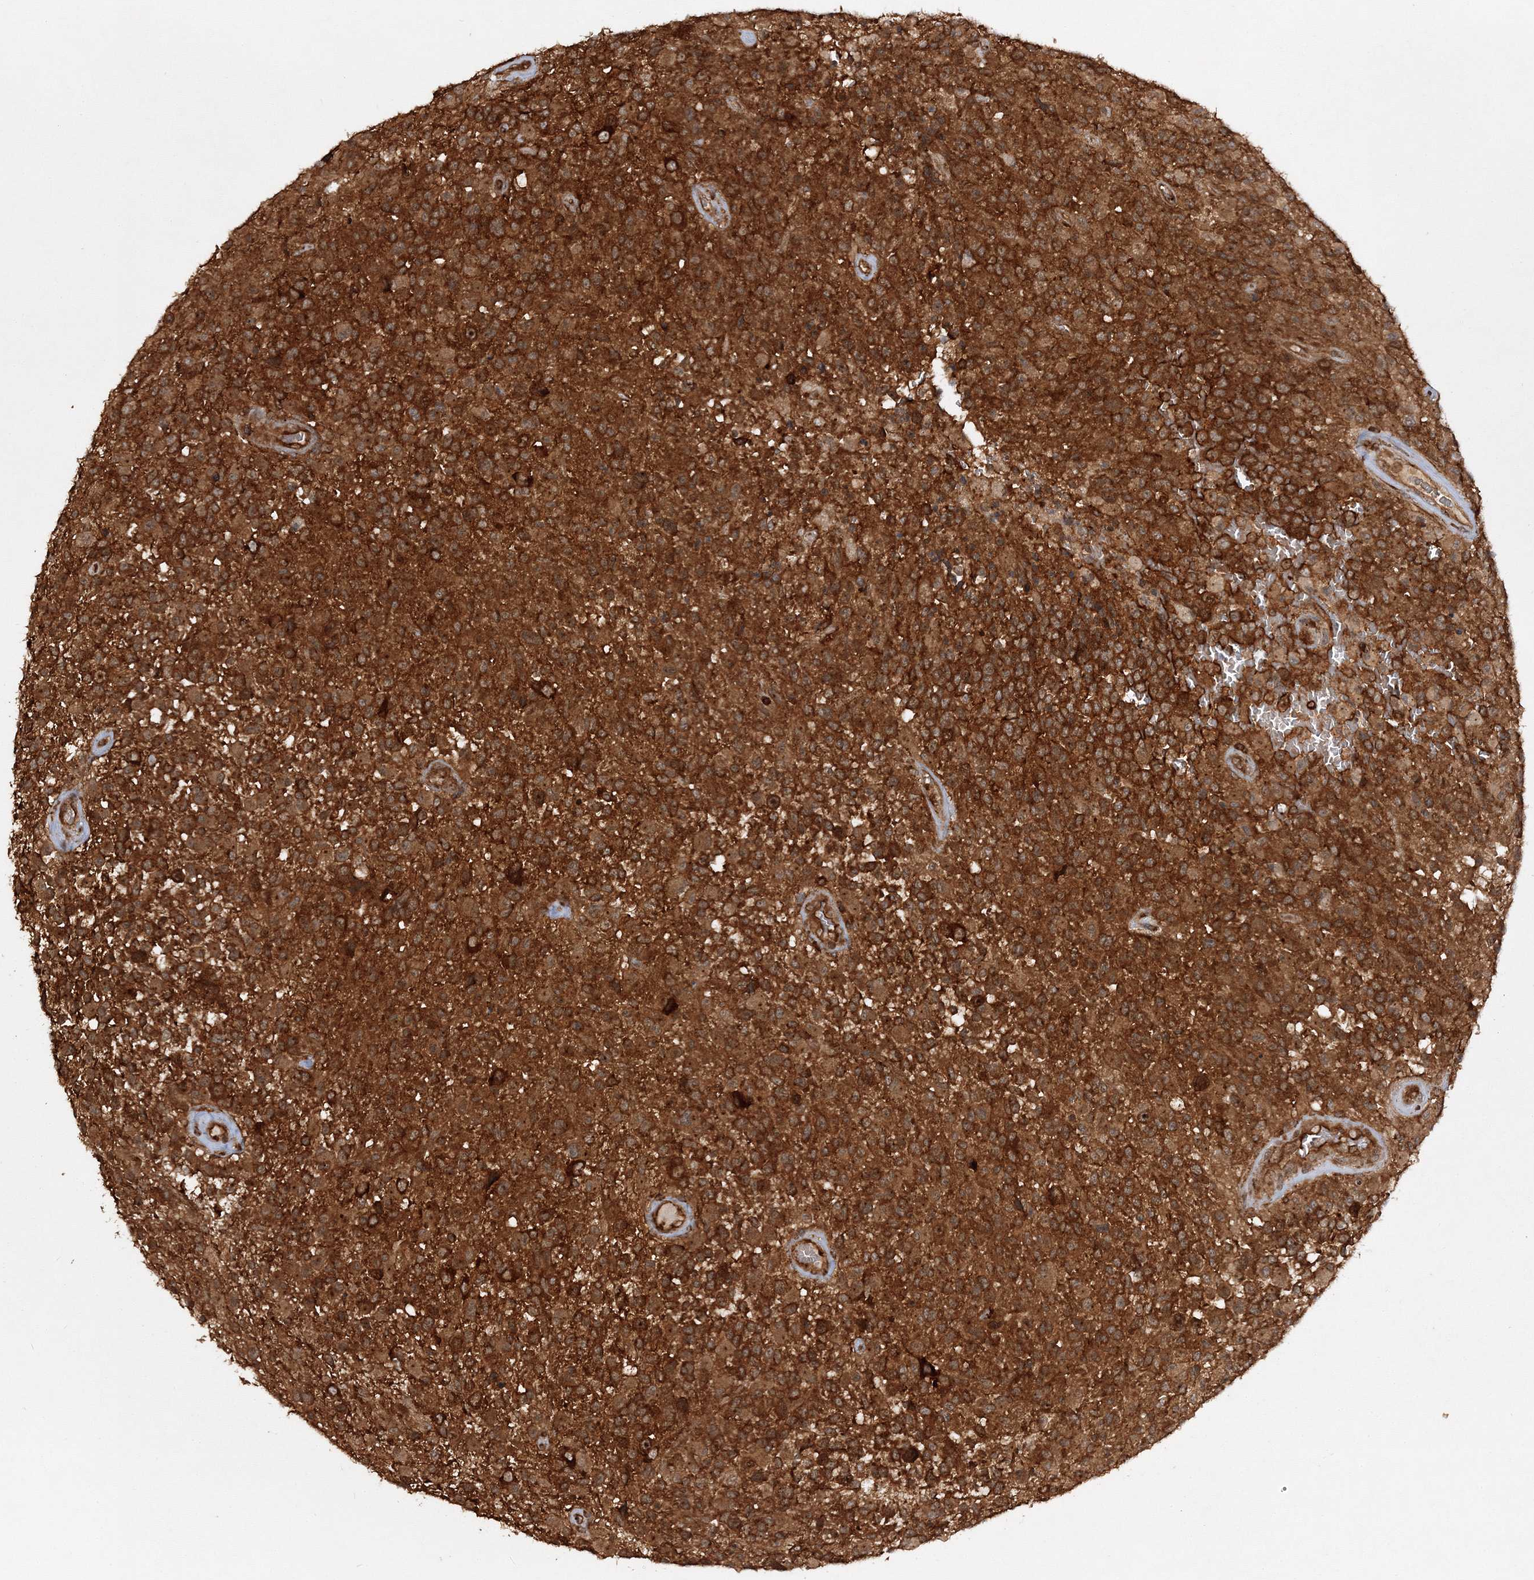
{"staining": {"intensity": "strong", "quantity": ">75%", "location": "cytoplasmic/membranous"}, "tissue": "glioma", "cell_type": "Tumor cells", "image_type": "cancer", "snomed": [{"axis": "morphology", "description": "Glioma, malignant, High grade"}, {"axis": "morphology", "description": "Glioblastoma, NOS"}, {"axis": "topography", "description": "Brain"}], "caption": "A brown stain shows strong cytoplasmic/membranous expression of a protein in human malignant glioma (high-grade) tumor cells.", "gene": "WDR37", "patient": {"sex": "male", "age": 60}}